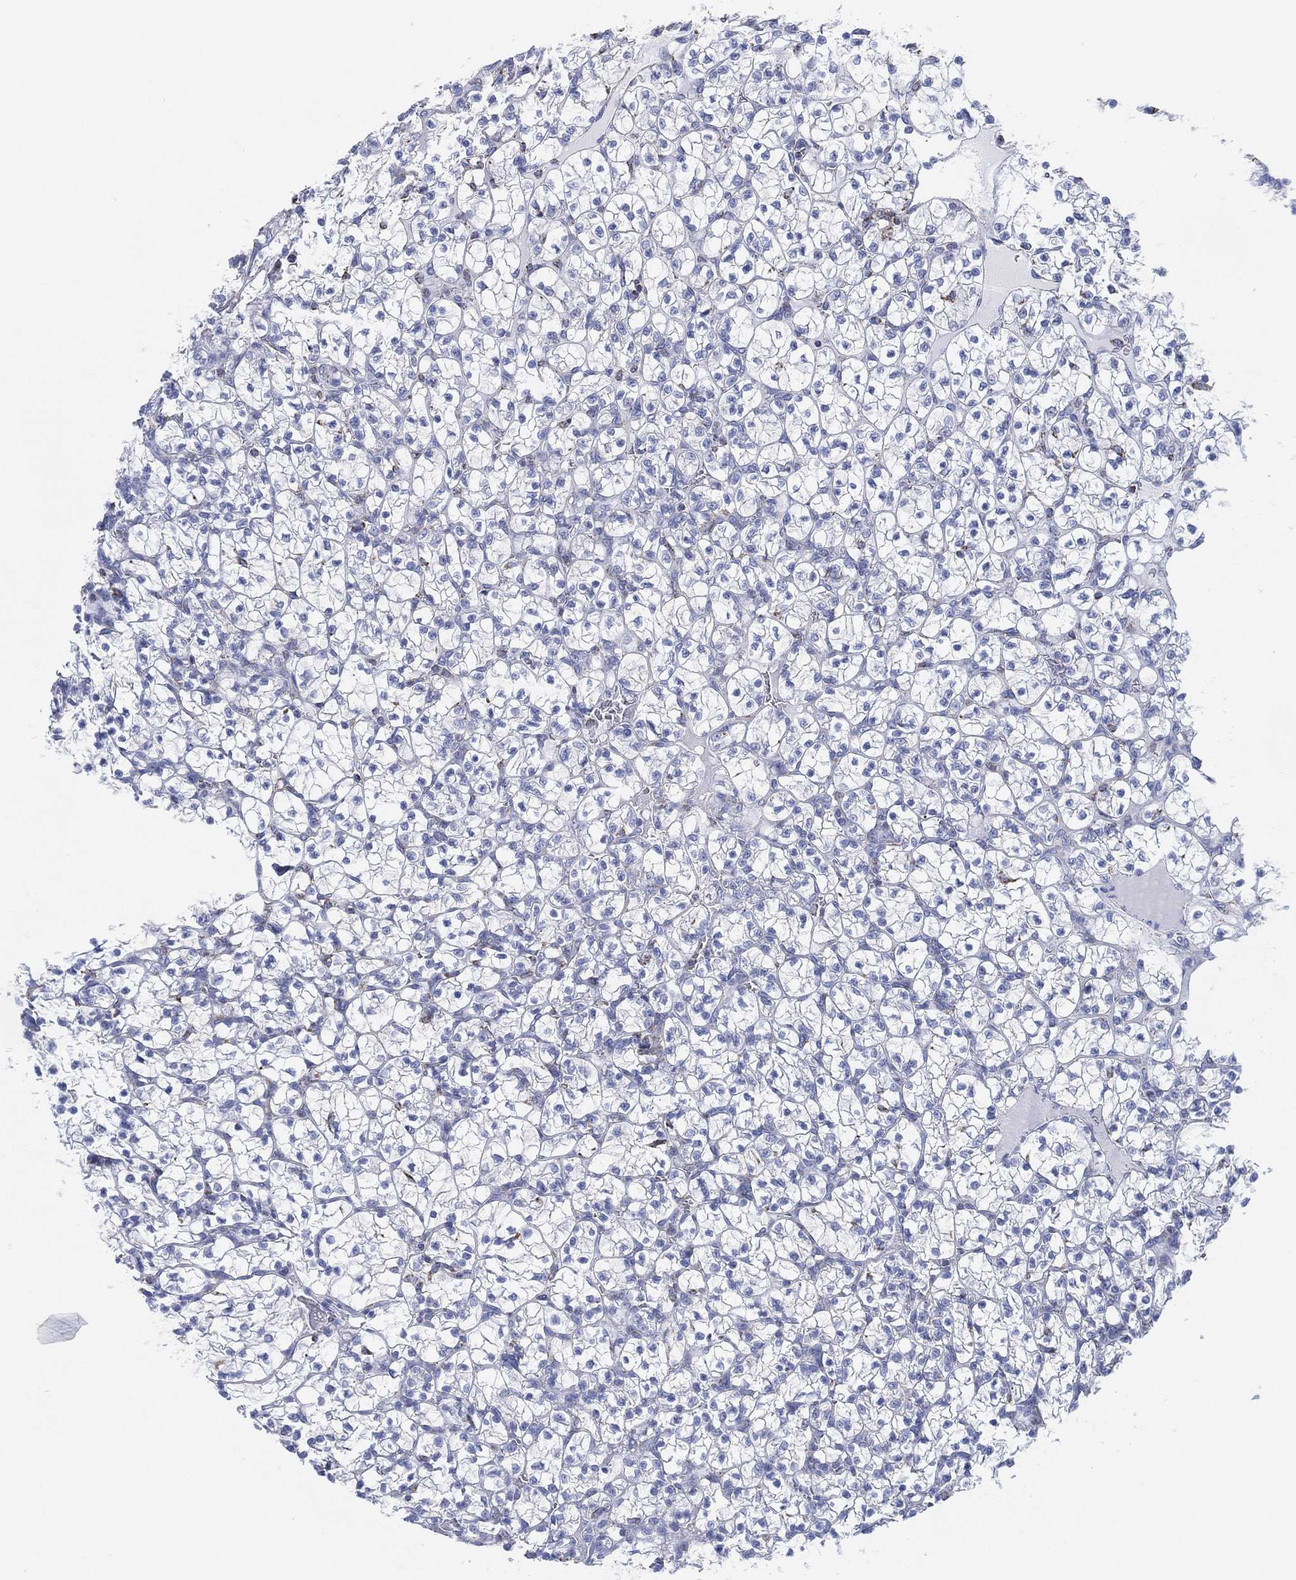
{"staining": {"intensity": "negative", "quantity": "none", "location": "none"}, "tissue": "renal cancer", "cell_type": "Tumor cells", "image_type": "cancer", "snomed": [{"axis": "morphology", "description": "Adenocarcinoma, NOS"}, {"axis": "topography", "description": "Kidney"}], "caption": "Tumor cells are negative for brown protein staining in adenocarcinoma (renal).", "gene": "CFTR", "patient": {"sex": "female", "age": 89}}